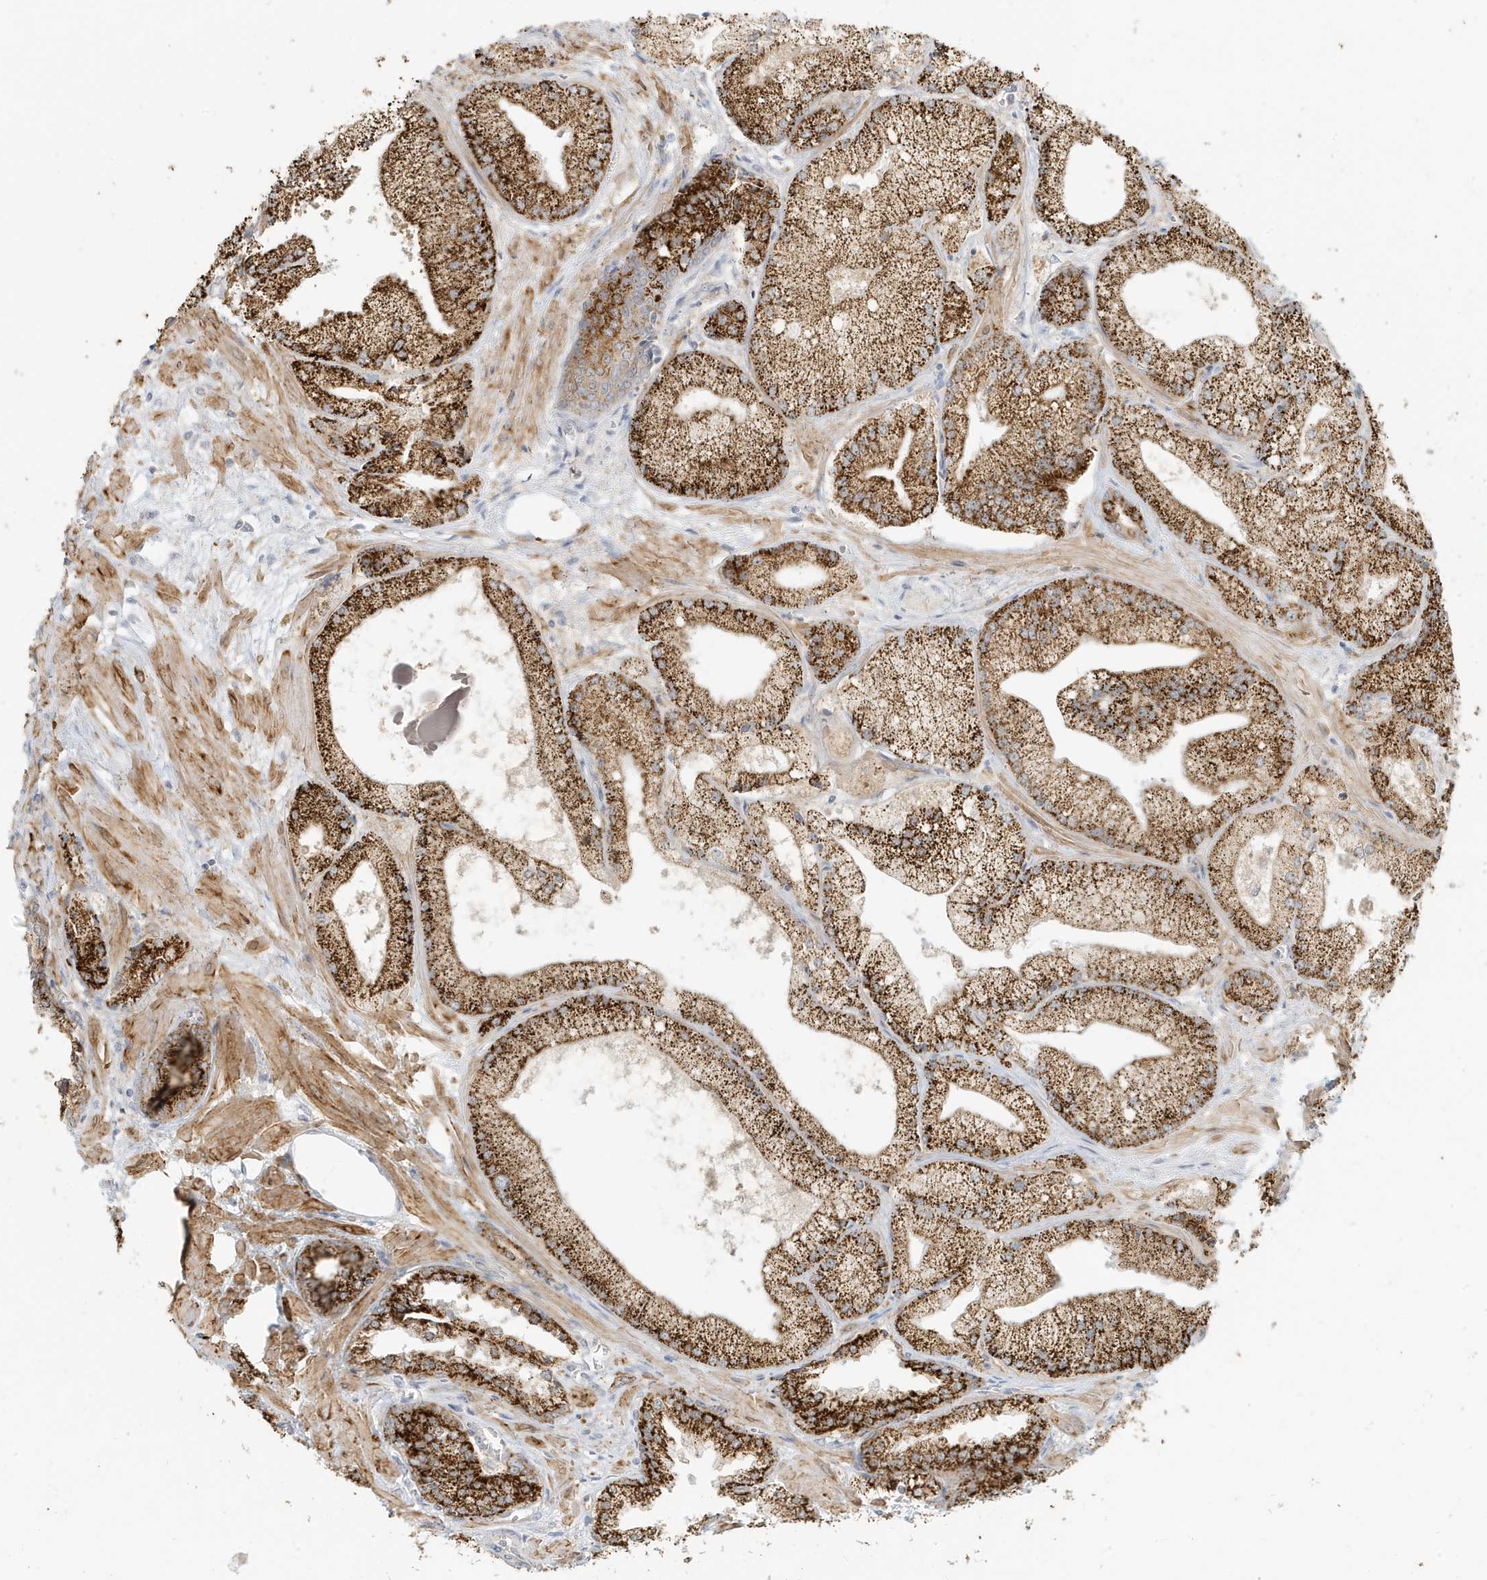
{"staining": {"intensity": "strong", "quantity": ">75%", "location": "cytoplasmic/membranous"}, "tissue": "prostate cancer", "cell_type": "Tumor cells", "image_type": "cancer", "snomed": [{"axis": "morphology", "description": "Adenocarcinoma, Low grade"}, {"axis": "topography", "description": "Prostate"}], "caption": "Tumor cells exhibit high levels of strong cytoplasmic/membranous staining in about >75% of cells in prostate cancer.", "gene": "MCOLN1", "patient": {"sex": "male", "age": 67}}